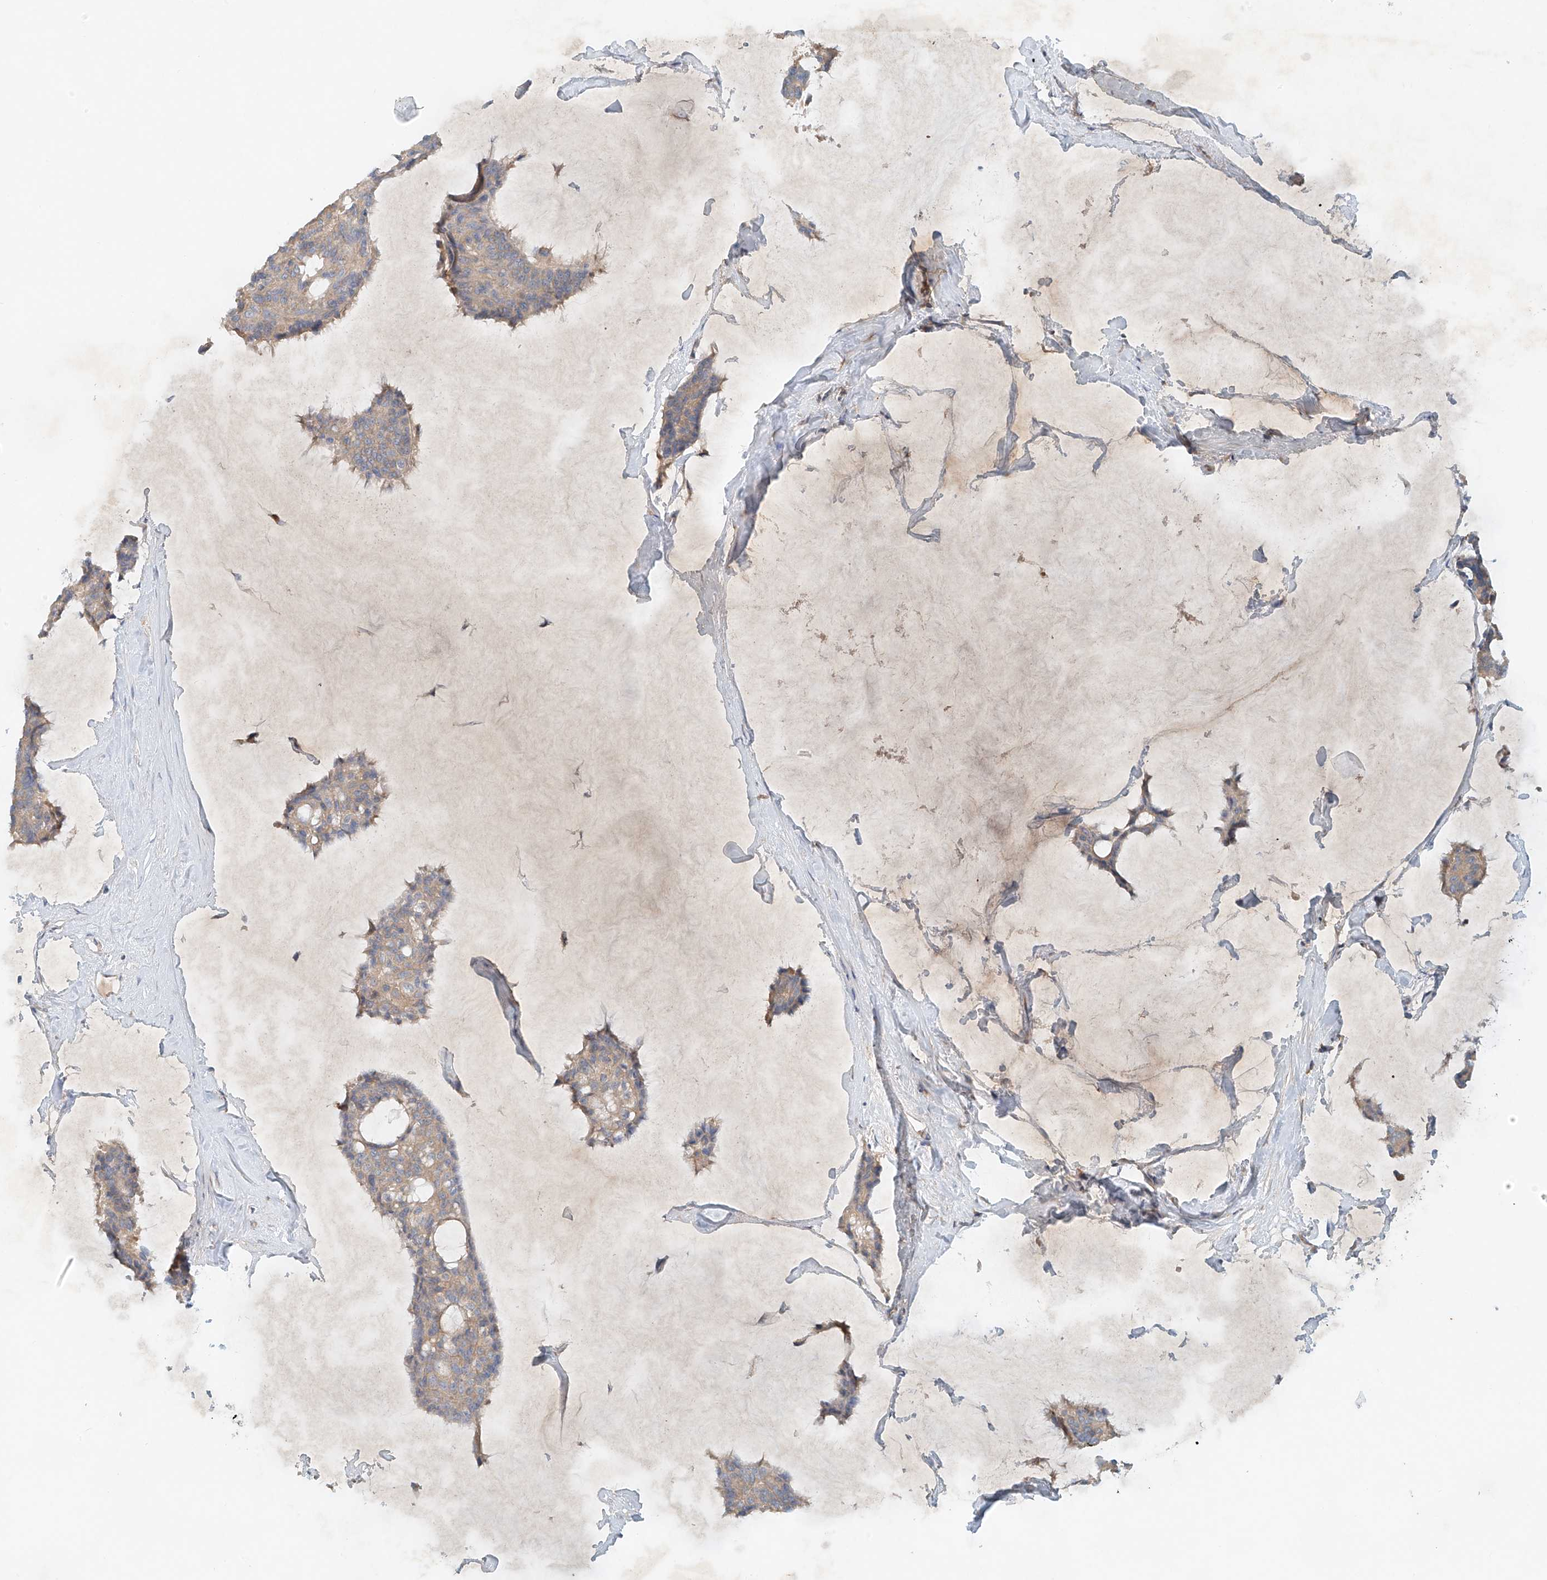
{"staining": {"intensity": "weak", "quantity": ">75%", "location": "cytoplasmic/membranous"}, "tissue": "breast cancer", "cell_type": "Tumor cells", "image_type": "cancer", "snomed": [{"axis": "morphology", "description": "Duct carcinoma"}, {"axis": "topography", "description": "Breast"}], "caption": "High-magnification brightfield microscopy of breast cancer stained with DAB (3,3'-diaminobenzidine) (brown) and counterstained with hematoxylin (blue). tumor cells exhibit weak cytoplasmic/membranous positivity is identified in about>75% of cells.", "gene": "LYRM9", "patient": {"sex": "female", "age": 93}}